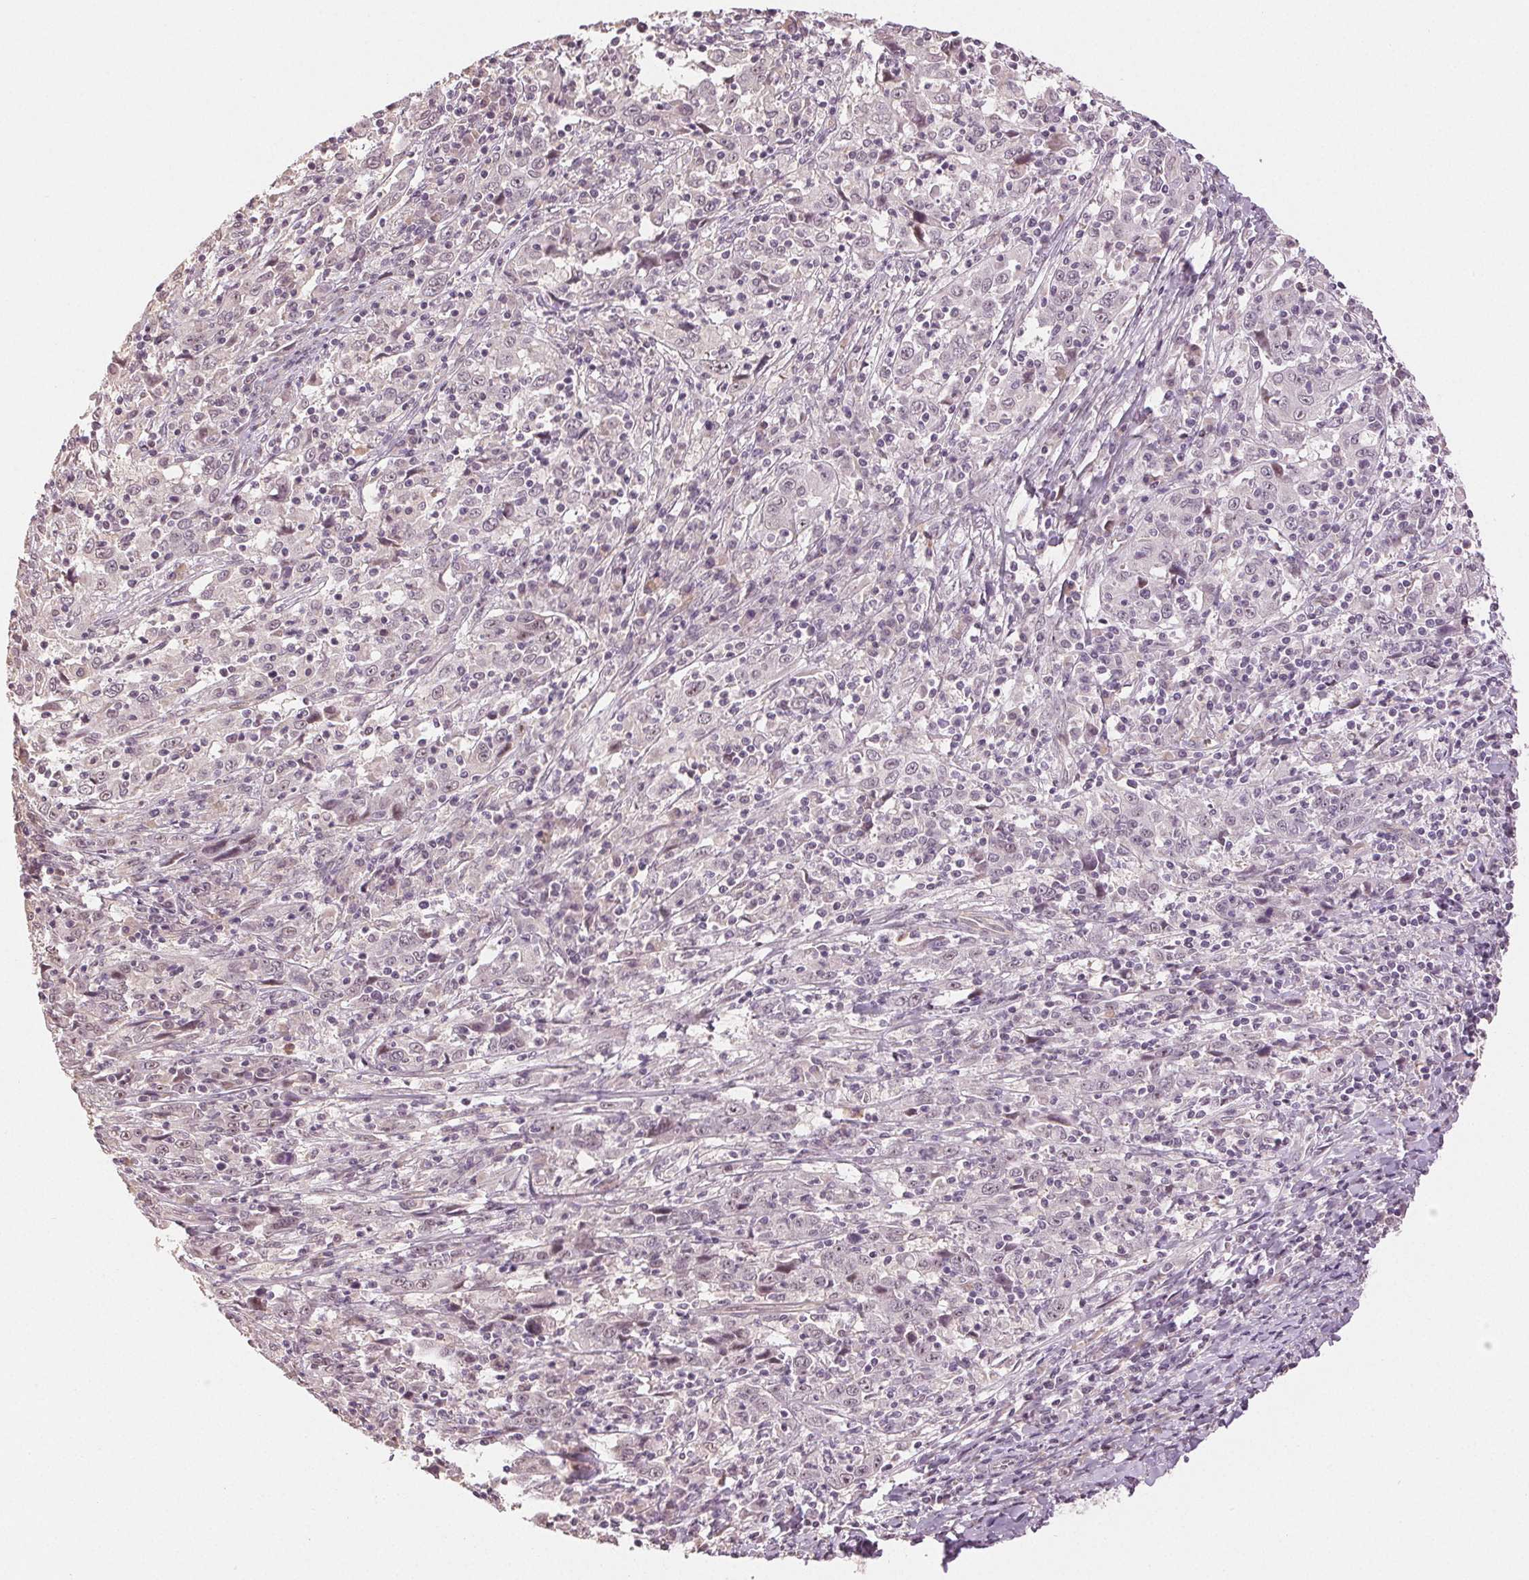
{"staining": {"intensity": "negative", "quantity": "none", "location": "none"}, "tissue": "cervical cancer", "cell_type": "Tumor cells", "image_type": "cancer", "snomed": [{"axis": "morphology", "description": "Squamous cell carcinoma, NOS"}, {"axis": "topography", "description": "Cervix"}], "caption": "Image shows no significant protein staining in tumor cells of cervical cancer (squamous cell carcinoma).", "gene": "PLCB1", "patient": {"sex": "female", "age": 46}}